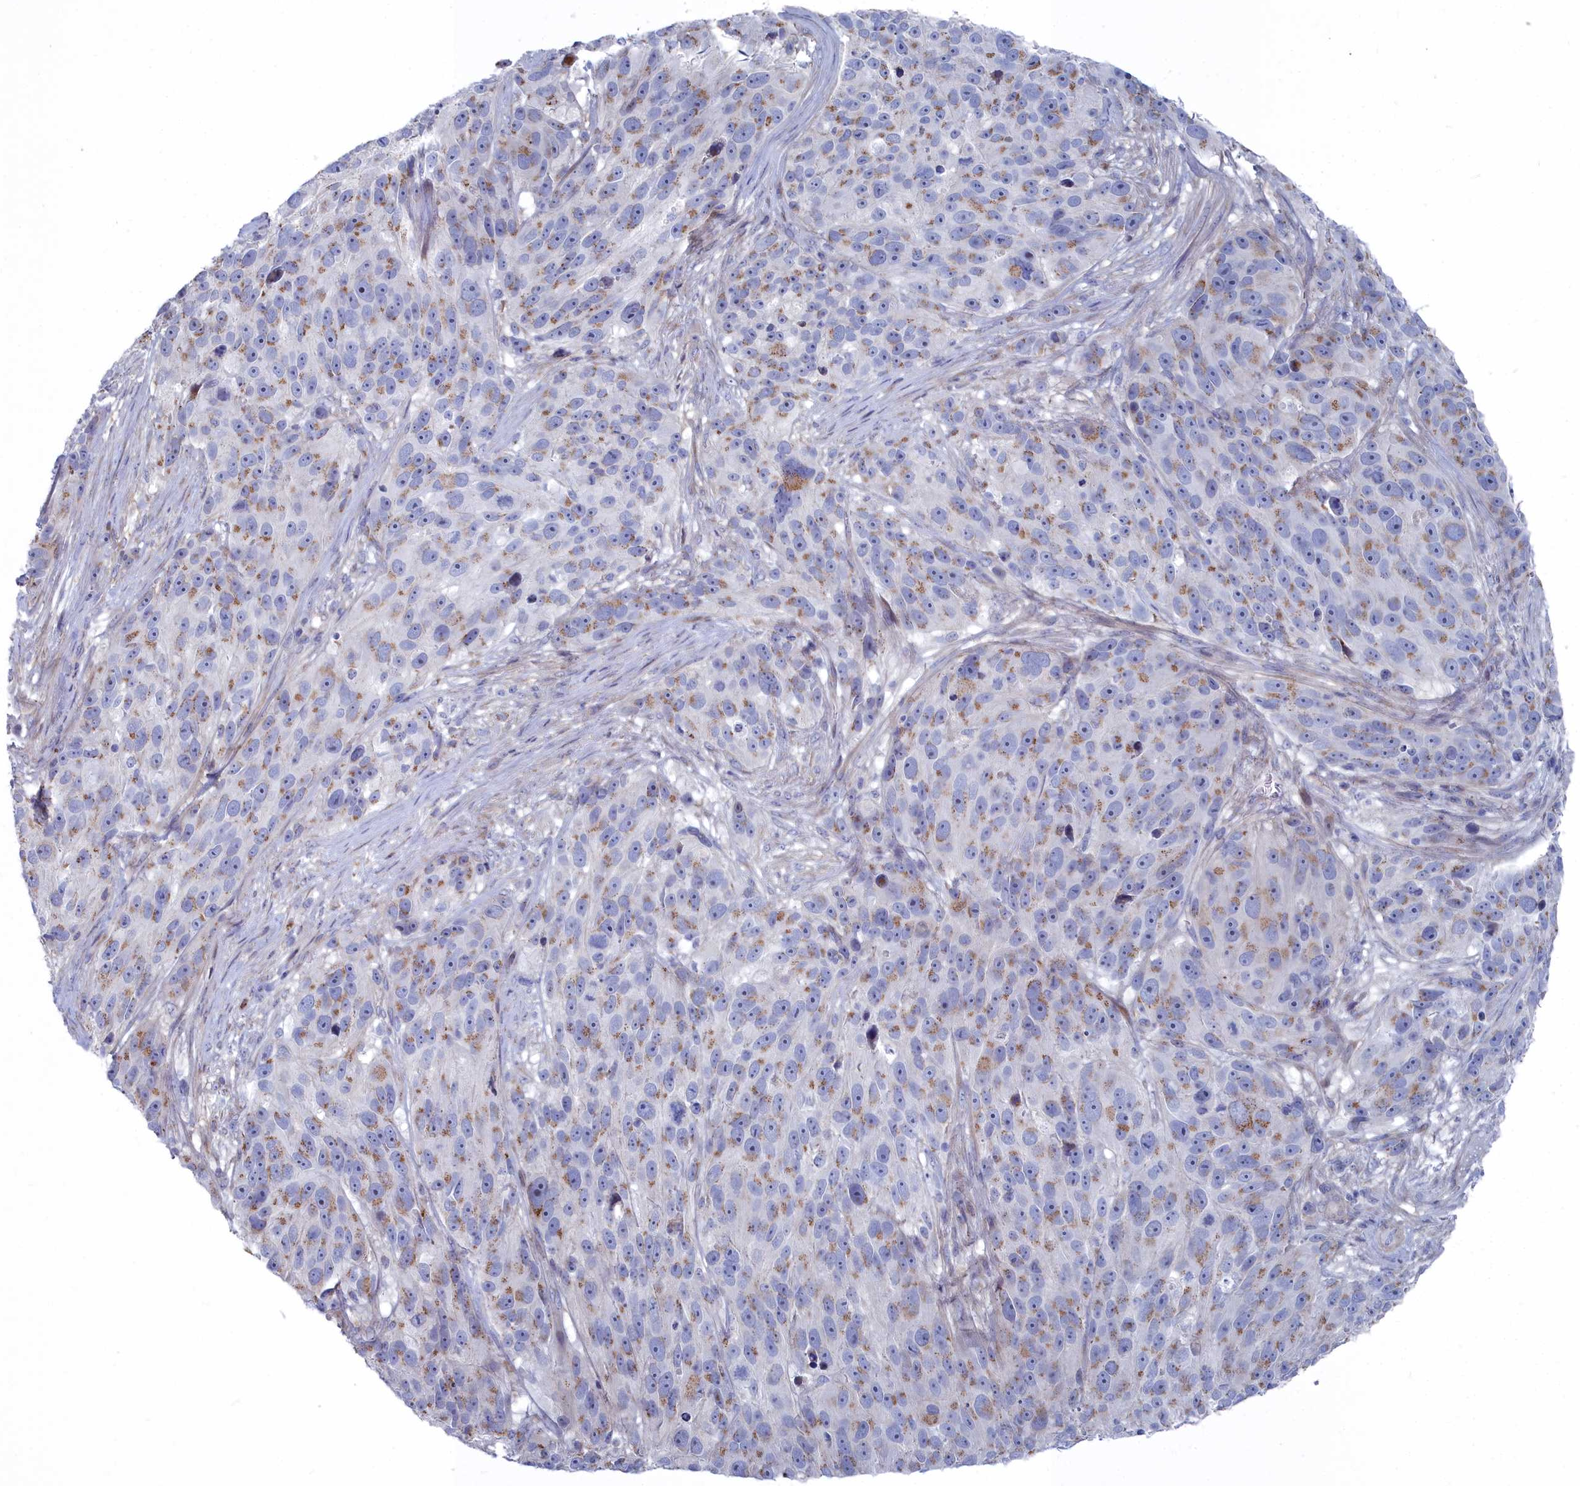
{"staining": {"intensity": "moderate", "quantity": ">75%", "location": "cytoplasmic/membranous"}, "tissue": "melanoma", "cell_type": "Tumor cells", "image_type": "cancer", "snomed": [{"axis": "morphology", "description": "Malignant melanoma, NOS"}, {"axis": "topography", "description": "Skin"}], "caption": "Malignant melanoma stained for a protein reveals moderate cytoplasmic/membranous positivity in tumor cells.", "gene": "SHISAL2A", "patient": {"sex": "male", "age": 84}}